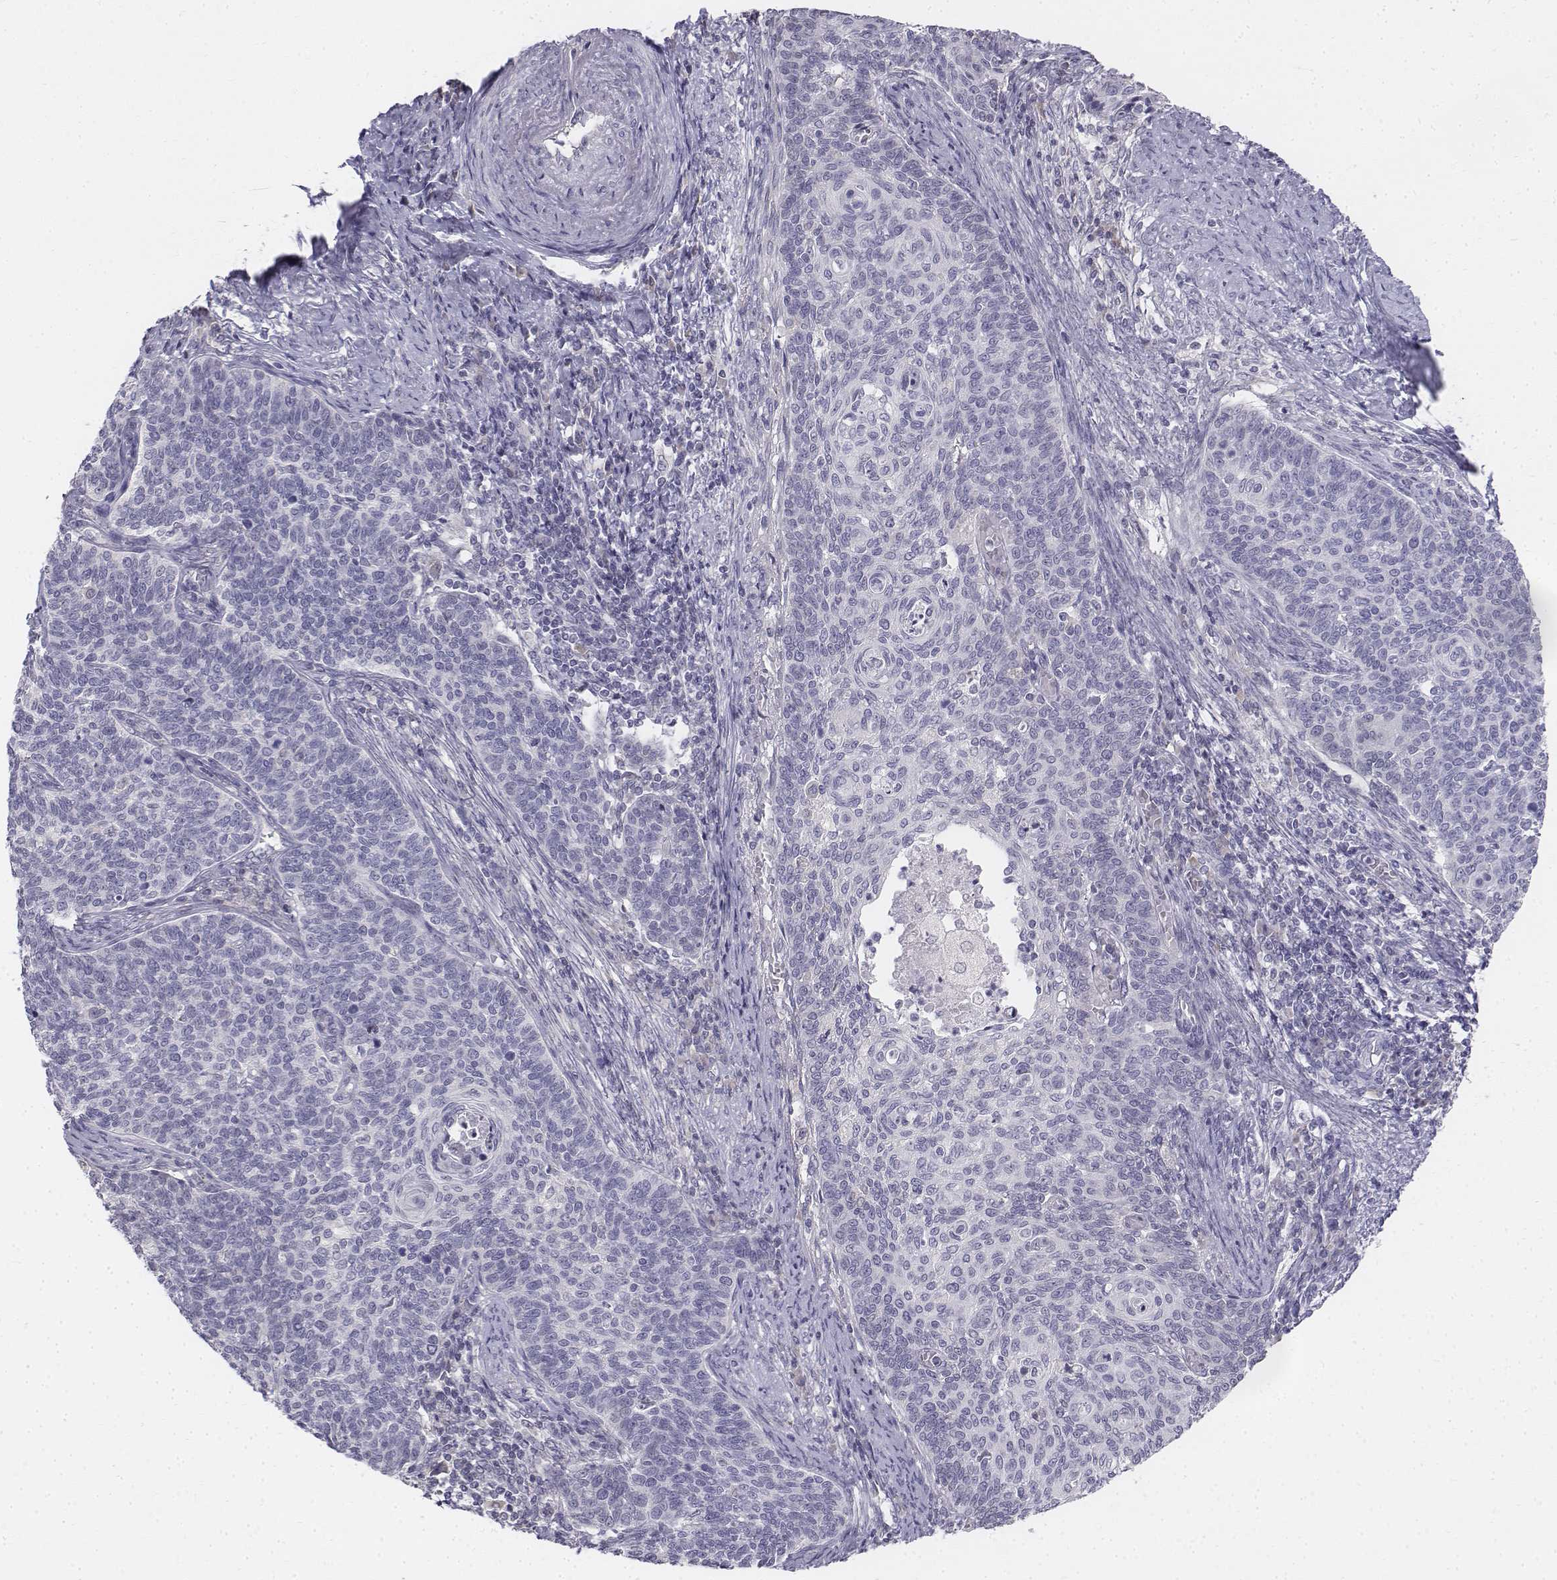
{"staining": {"intensity": "negative", "quantity": "none", "location": "none"}, "tissue": "cervical cancer", "cell_type": "Tumor cells", "image_type": "cancer", "snomed": [{"axis": "morphology", "description": "Normal tissue, NOS"}, {"axis": "morphology", "description": "Squamous cell carcinoma, NOS"}, {"axis": "topography", "description": "Cervix"}], "caption": "Tumor cells are negative for brown protein staining in cervical cancer.", "gene": "PENK", "patient": {"sex": "female", "age": 39}}